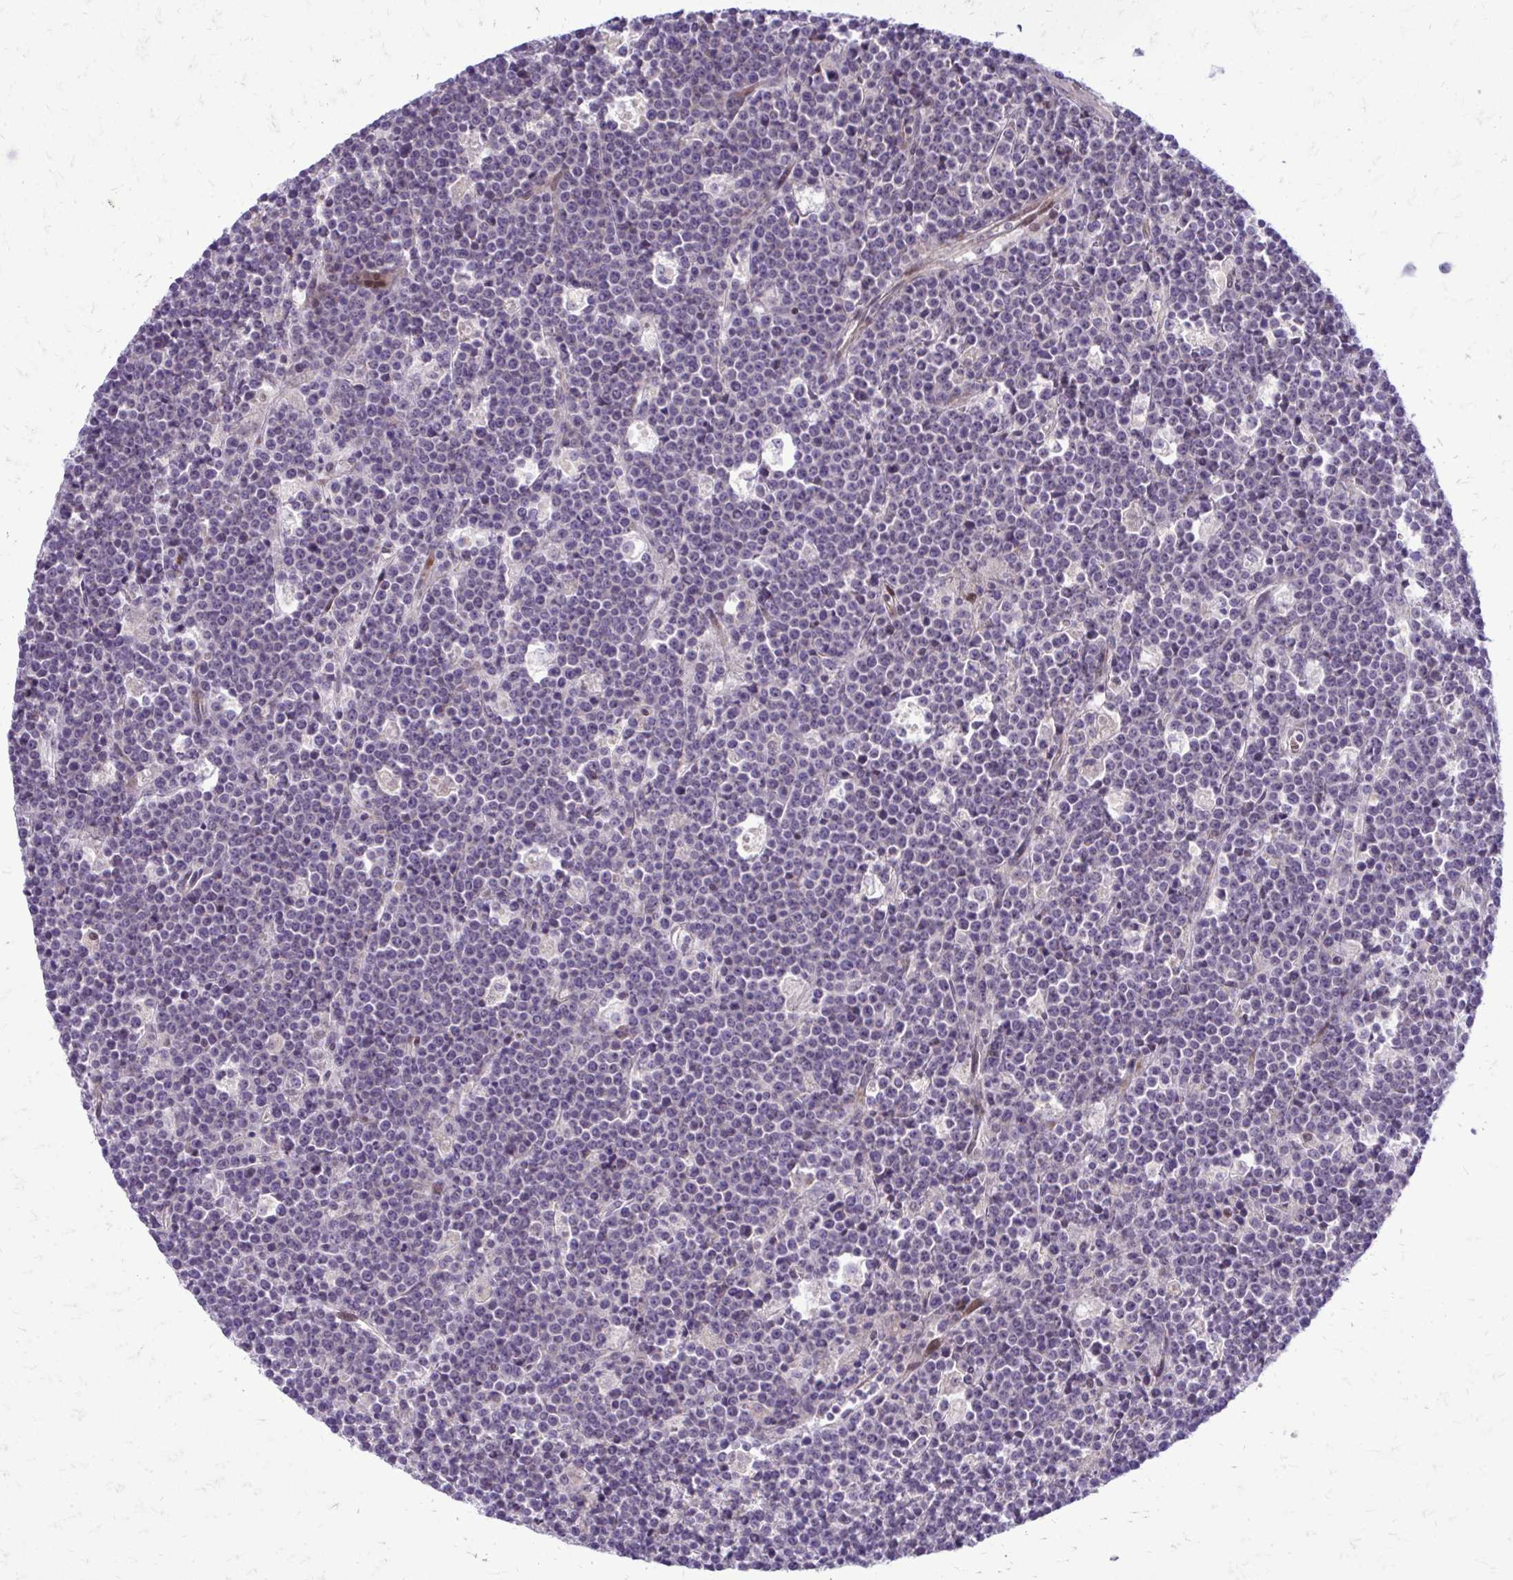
{"staining": {"intensity": "negative", "quantity": "none", "location": "none"}, "tissue": "lymphoma", "cell_type": "Tumor cells", "image_type": "cancer", "snomed": [{"axis": "morphology", "description": "Malignant lymphoma, non-Hodgkin's type, High grade"}, {"axis": "topography", "description": "Ovary"}], "caption": "Immunohistochemistry (IHC) image of lymphoma stained for a protein (brown), which reveals no positivity in tumor cells.", "gene": "PPDPFL", "patient": {"sex": "female", "age": 56}}